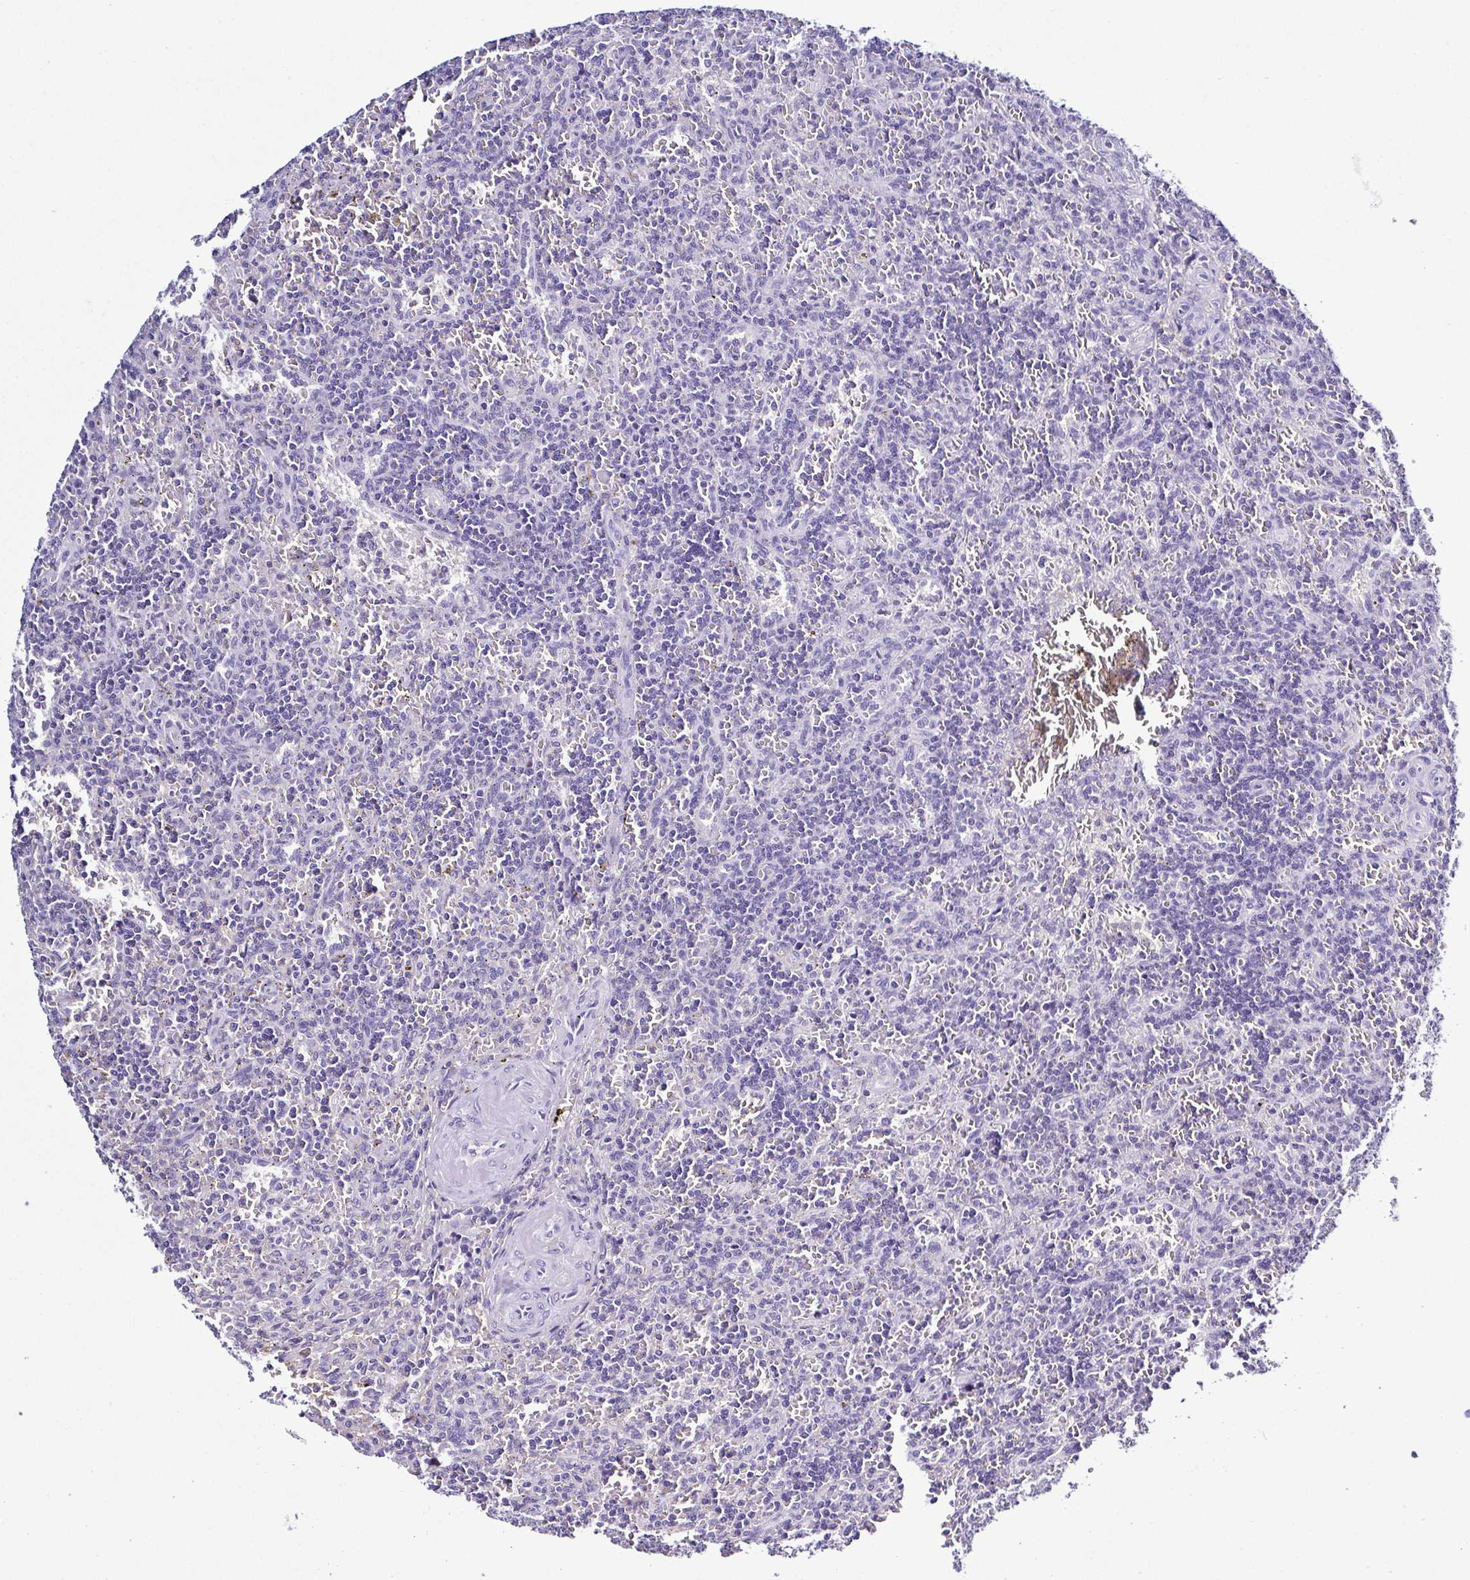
{"staining": {"intensity": "negative", "quantity": "none", "location": "none"}, "tissue": "lymphoma", "cell_type": "Tumor cells", "image_type": "cancer", "snomed": [{"axis": "morphology", "description": "Malignant lymphoma, non-Hodgkin's type, Low grade"}, {"axis": "topography", "description": "Spleen"}], "caption": "The immunohistochemistry photomicrograph has no significant positivity in tumor cells of malignant lymphoma, non-Hodgkin's type (low-grade) tissue.", "gene": "TNNT2", "patient": {"sex": "male", "age": 73}}